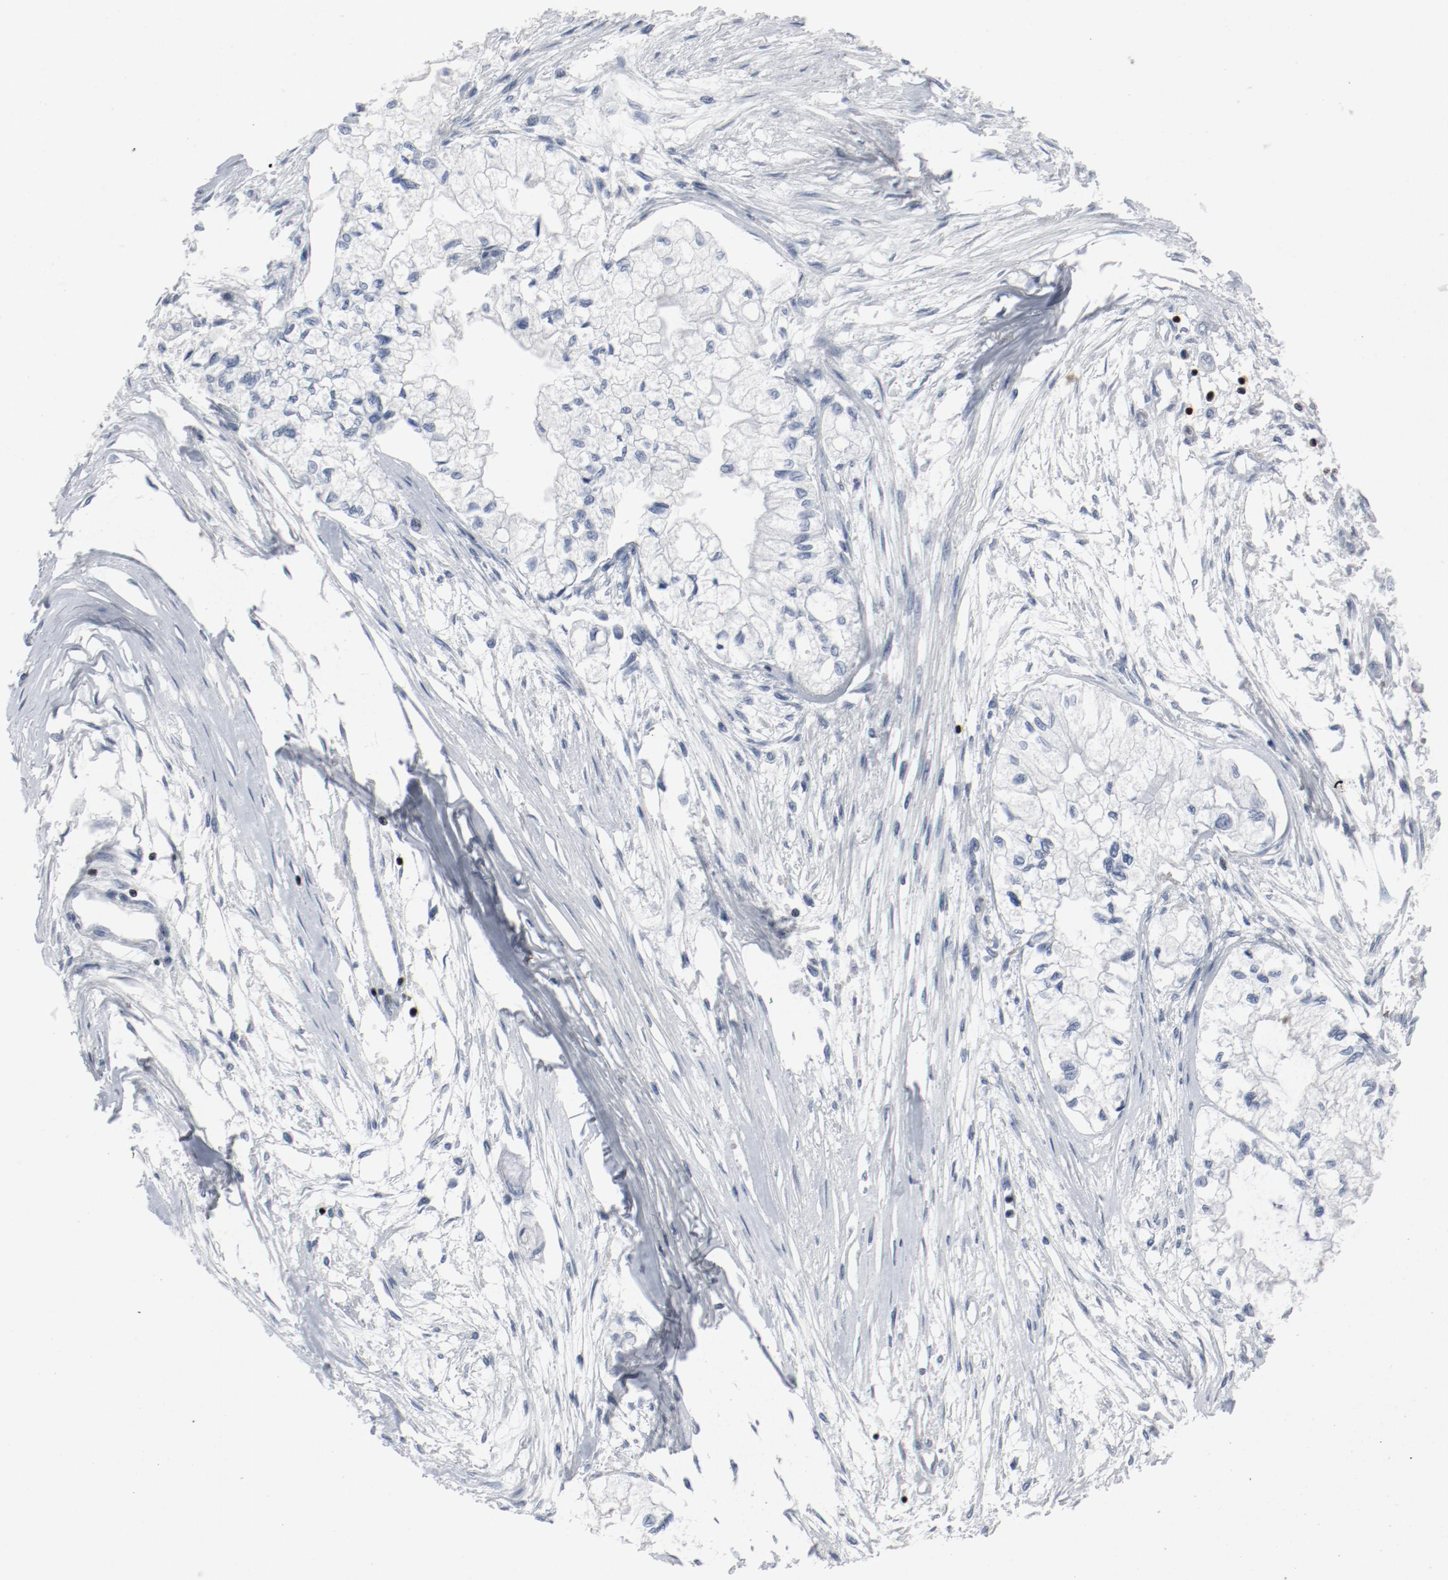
{"staining": {"intensity": "negative", "quantity": "none", "location": "none"}, "tissue": "pancreatic cancer", "cell_type": "Tumor cells", "image_type": "cancer", "snomed": [{"axis": "morphology", "description": "Adenocarcinoma, NOS"}, {"axis": "topography", "description": "Pancreas"}], "caption": "The photomicrograph demonstrates no significant expression in tumor cells of pancreatic cancer (adenocarcinoma). Nuclei are stained in blue.", "gene": "LCP2", "patient": {"sex": "male", "age": 79}}